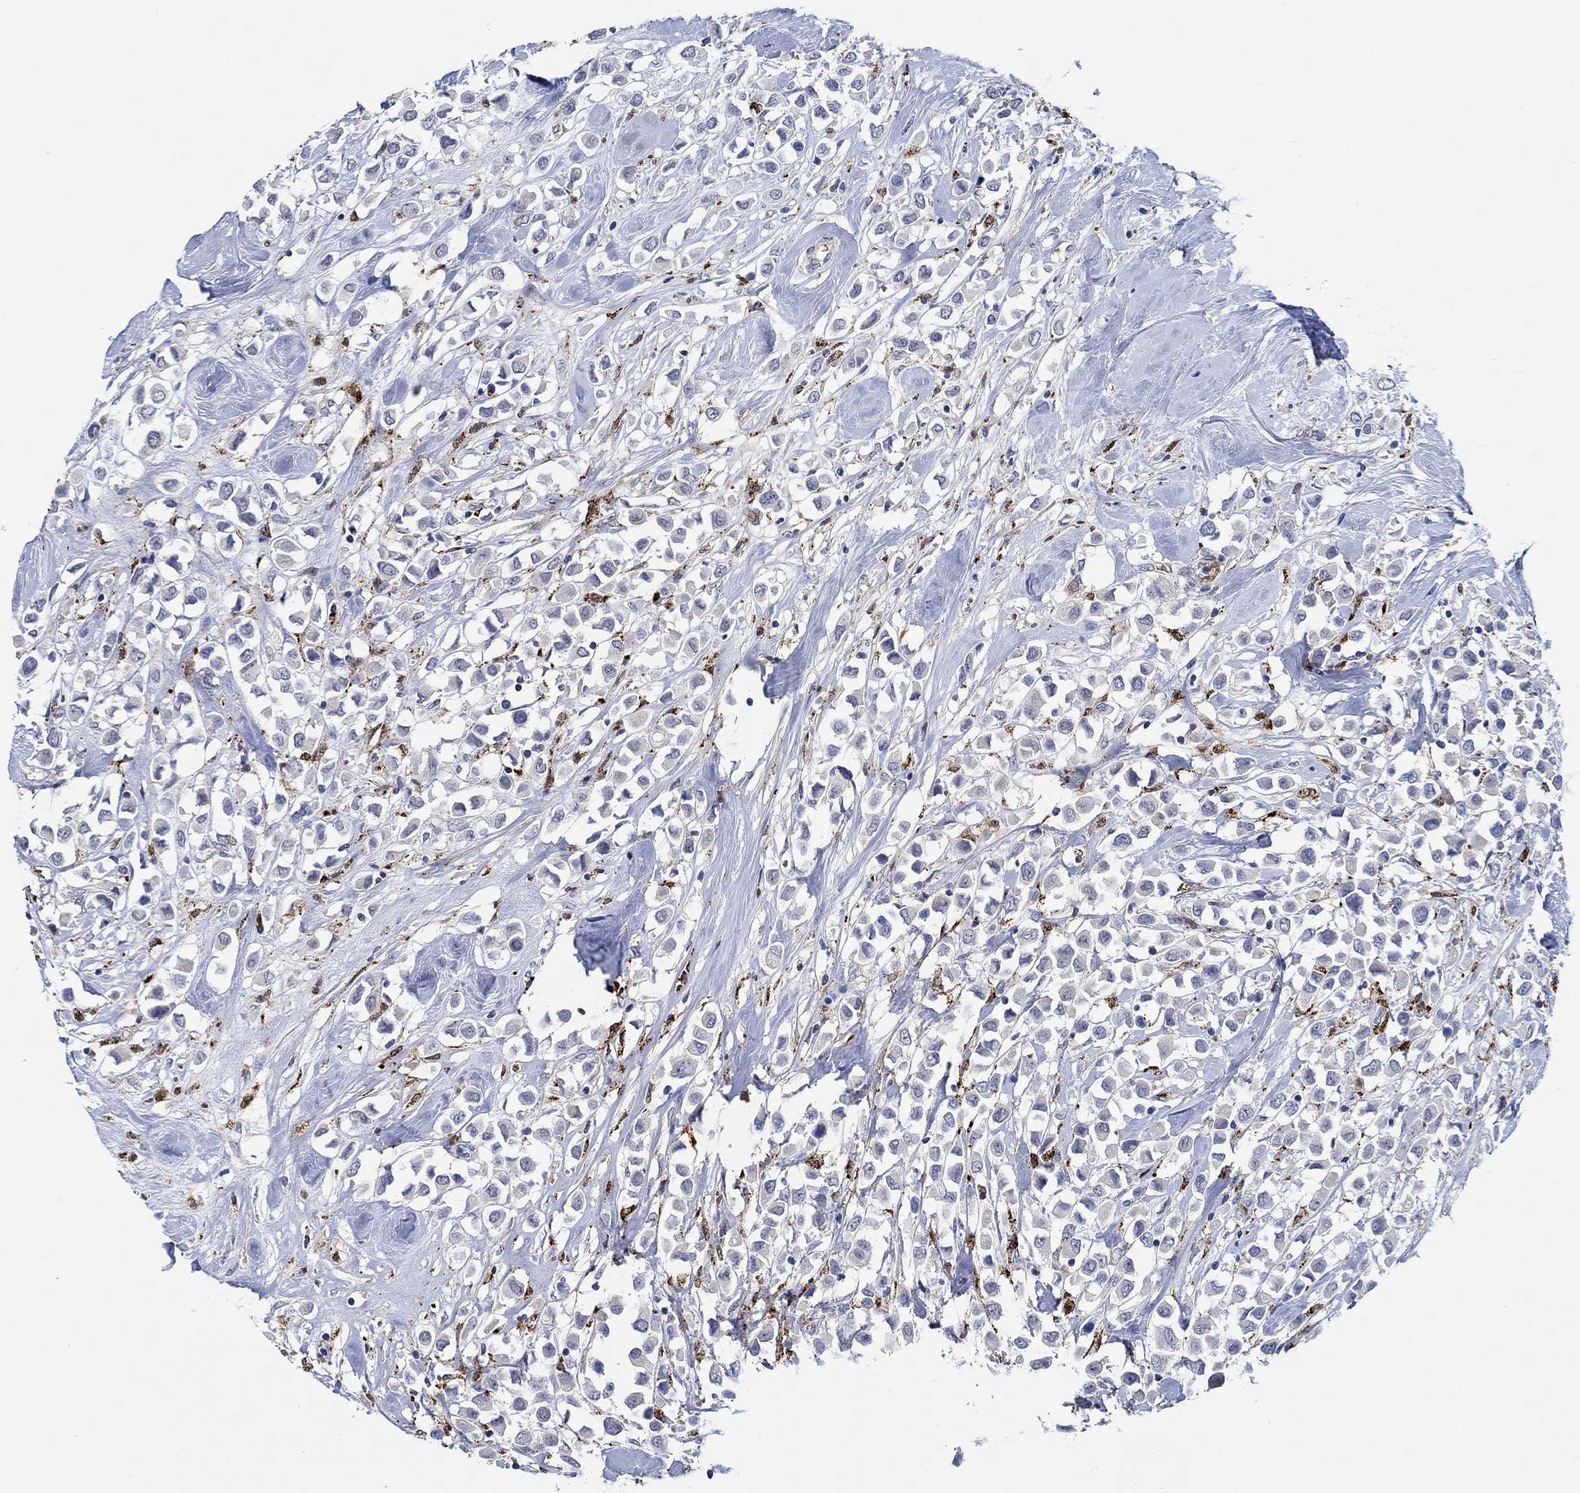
{"staining": {"intensity": "negative", "quantity": "none", "location": "none"}, "tissue": "breast cancer", "cell_type": "Tumor cells", "image_type": "cancer", "snomed": [{"axis": "morphology", "description": "Duct carcinoma"}, {"axis": "topography", "description": "Breast"}], "caption": "DAB immunohistochemical staining of intraductal carcinoma (breast) exhibits no significant expression in tumor cells.", "gene": "MPP1", "patient": {"sex": "female", "age": 61}}